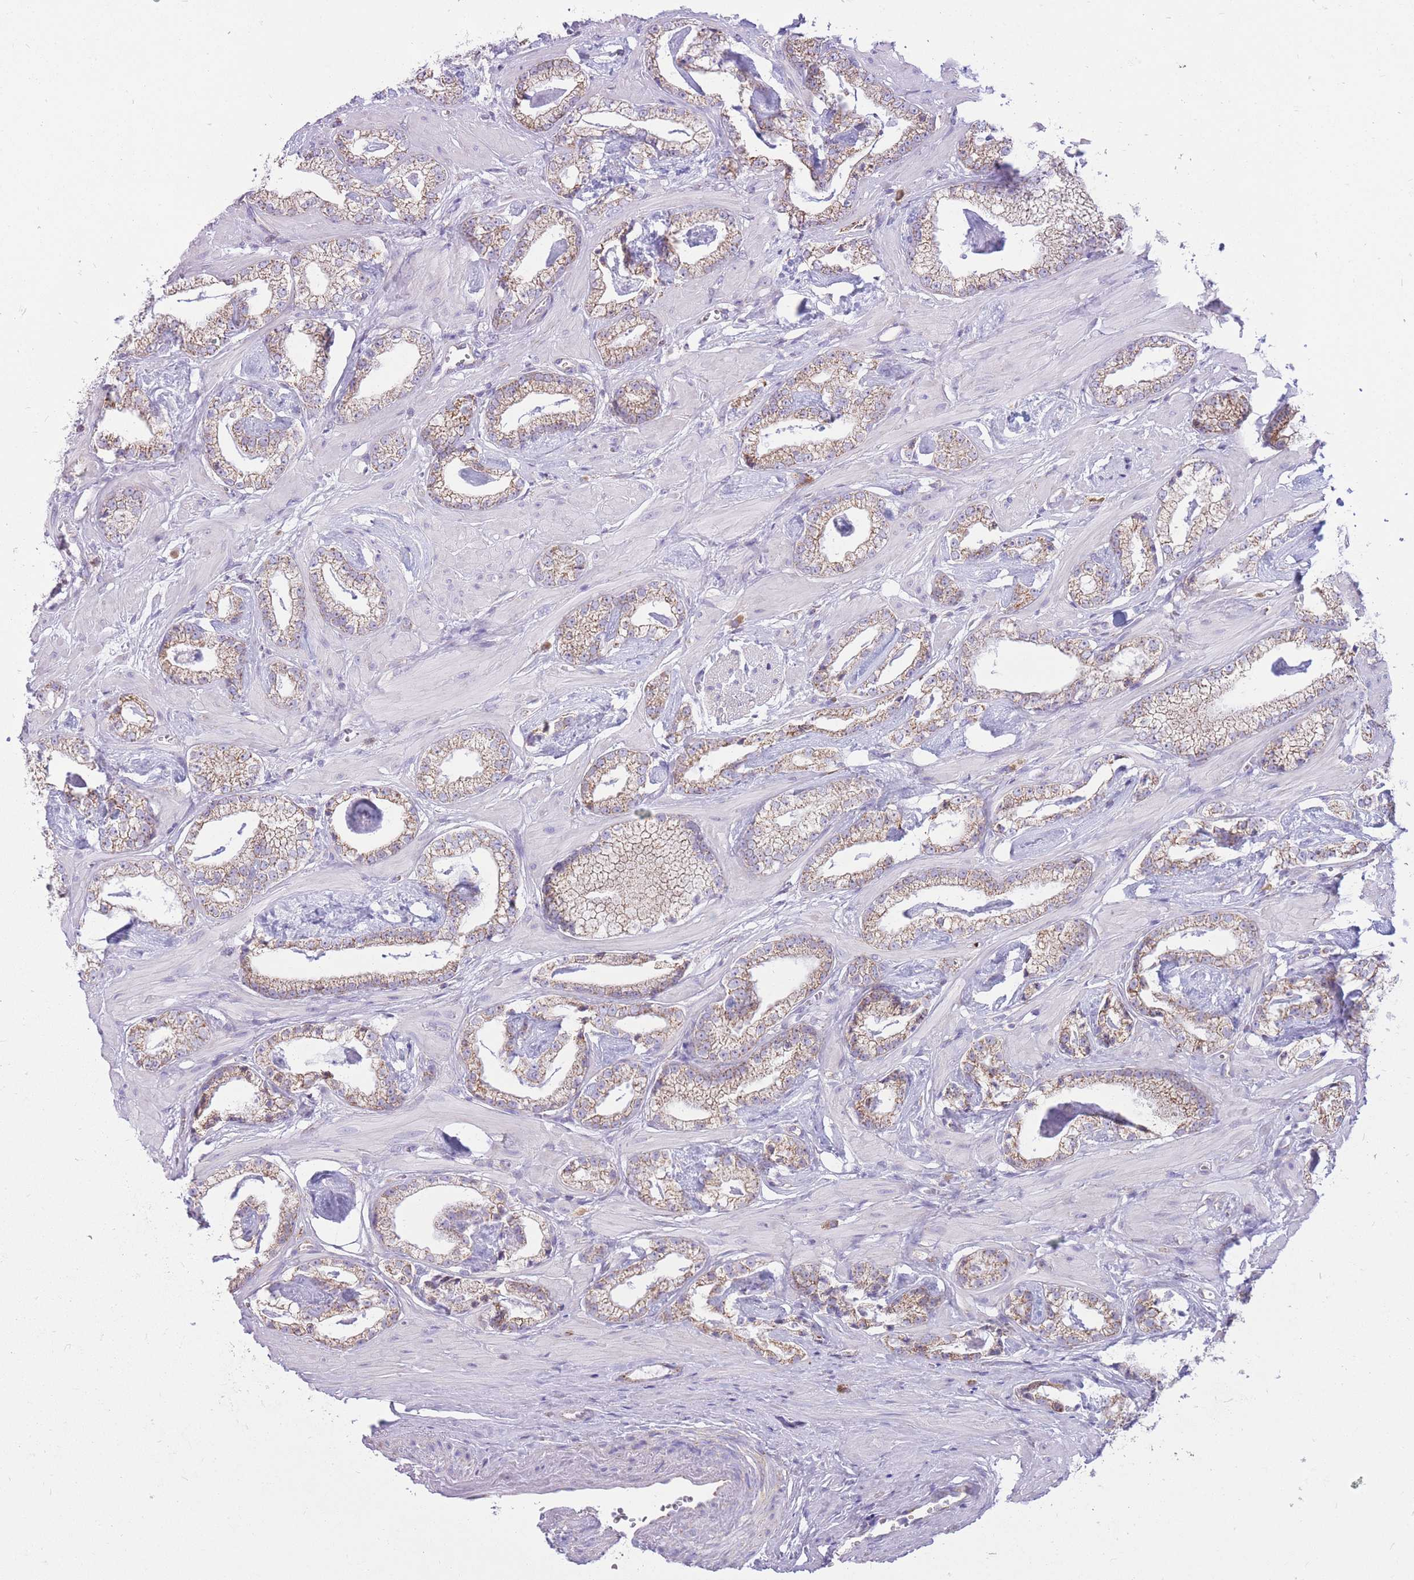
{"staining": {"intensity": "moderate", "quantity": ">75%", "location": "cytoplasmic/membranous"}, "tissue": "prostate cancer", "cell_type": "Tumor cells", "image_type": "cancer", "snomed": [{"axis": "morphology", "description": "Adenocarcinoma, Low grade"}, {"axis": "topography", "description": "Prostate"}], "caption": "The immunohistochemical stain shows moderate cytoplasmic/membranous staining in tumor cells of prostate cancer tissue.", "gene": "PCSK1", "patient": {"sex": "male", "age": 60}}